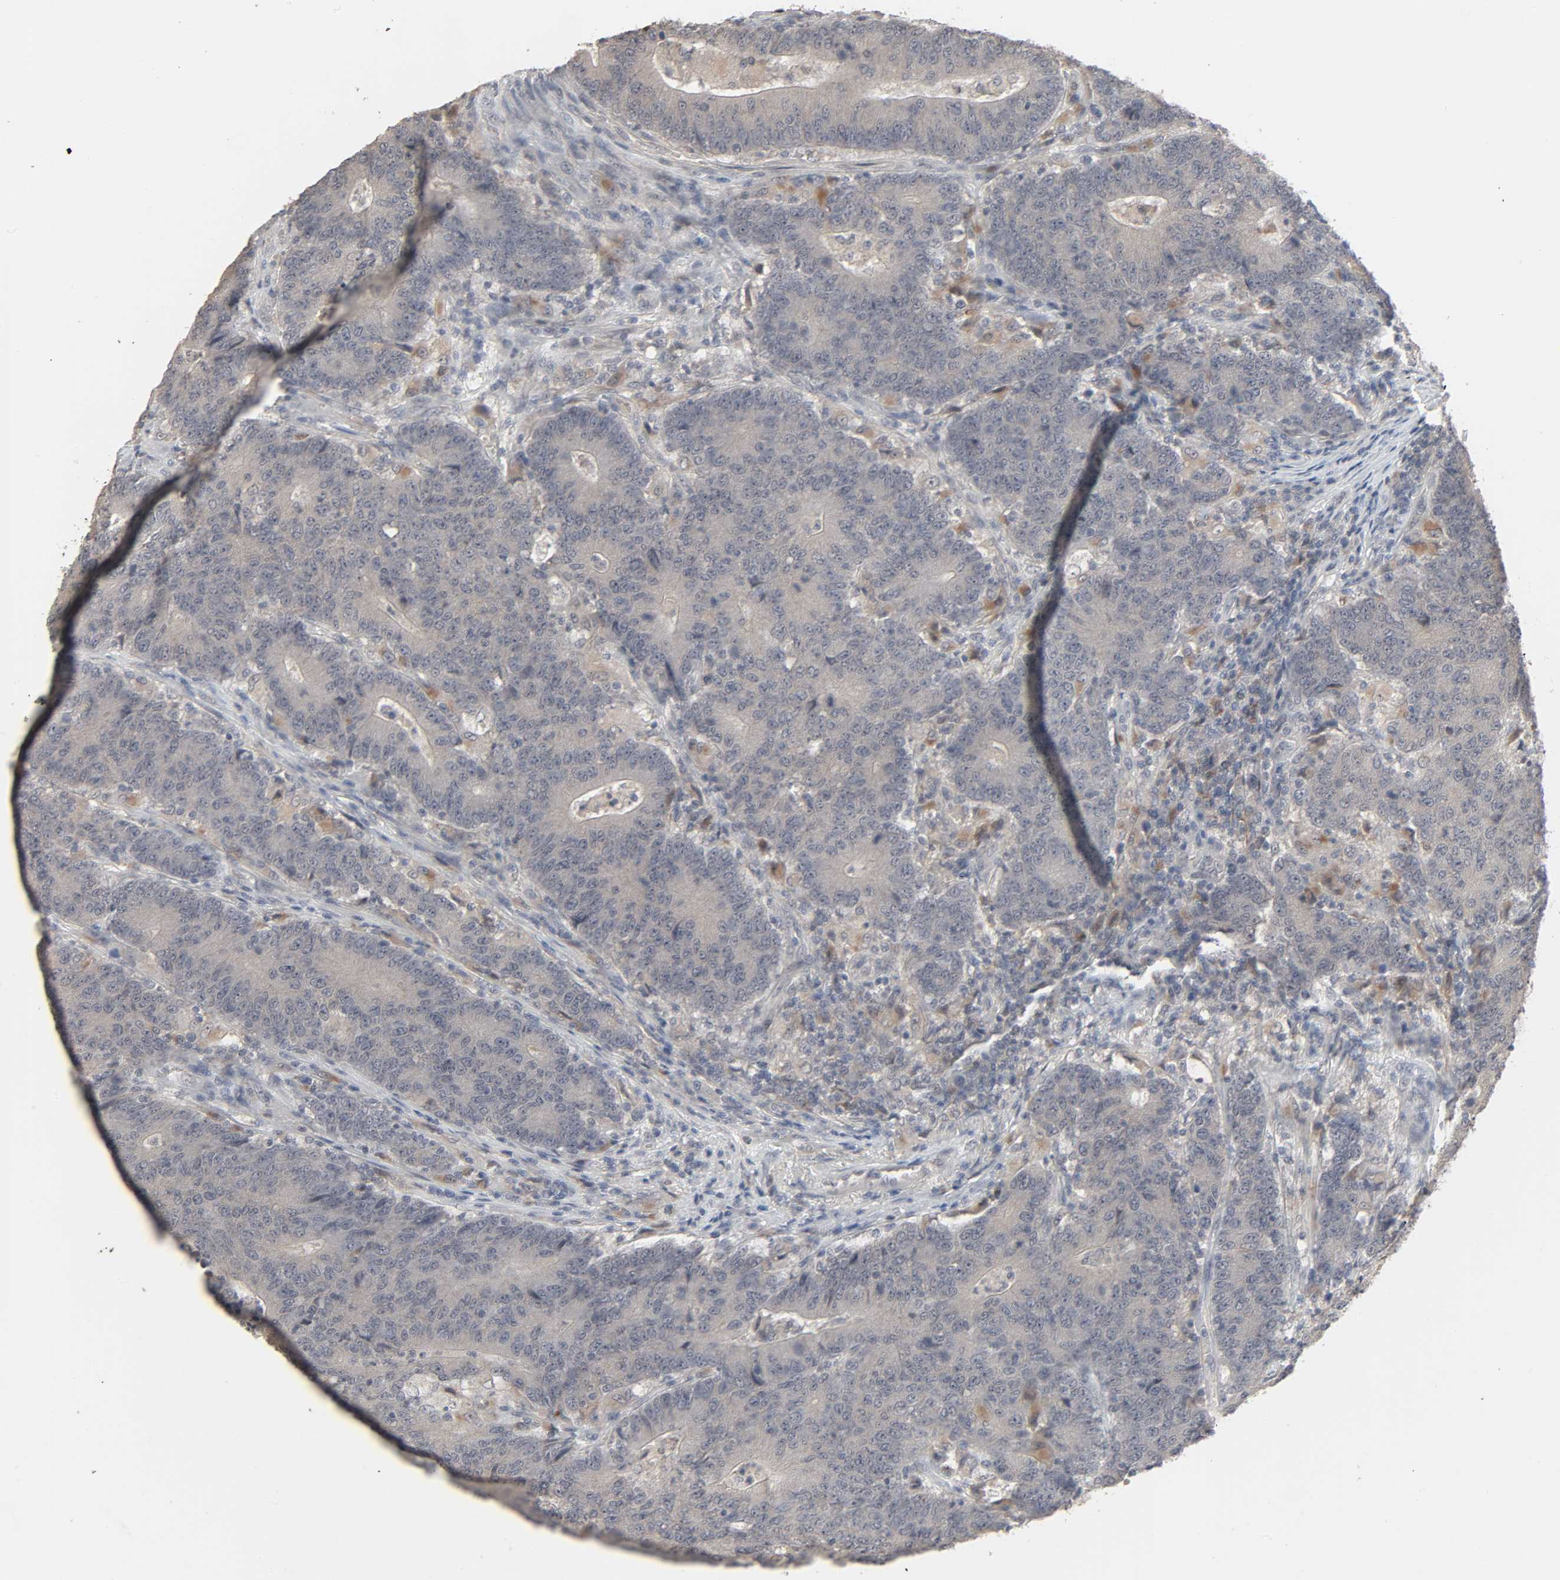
{"staining": {"intensity": "weak", "quantity": "25%-75%", "location": "cytoplasmic/membranous"}, "tissue": "colorectal cancer", "cell_type": "Tumor cells", "image_type": "cancer", "snomed": [{"axis": "morphology", "description": "Normal tissue, NOS"}, {"axis": "morphology", "description": "Adenocarcinoma, NOS"}, {"axis": "topography", "description": "Colon"}], "caption": "The photomicrograph displays immunohistochemical staining of colorectal adenocarcinoma. There is weak cytoplasmic/membranous expression is present in approximately 25%-75% of tumor cells. Immunohistochemistry (ihc) stains the protein in brown and the nuclei are stained blue.", "gene": "ZNF222", "patient": {"sex": "female", "age": 75}}